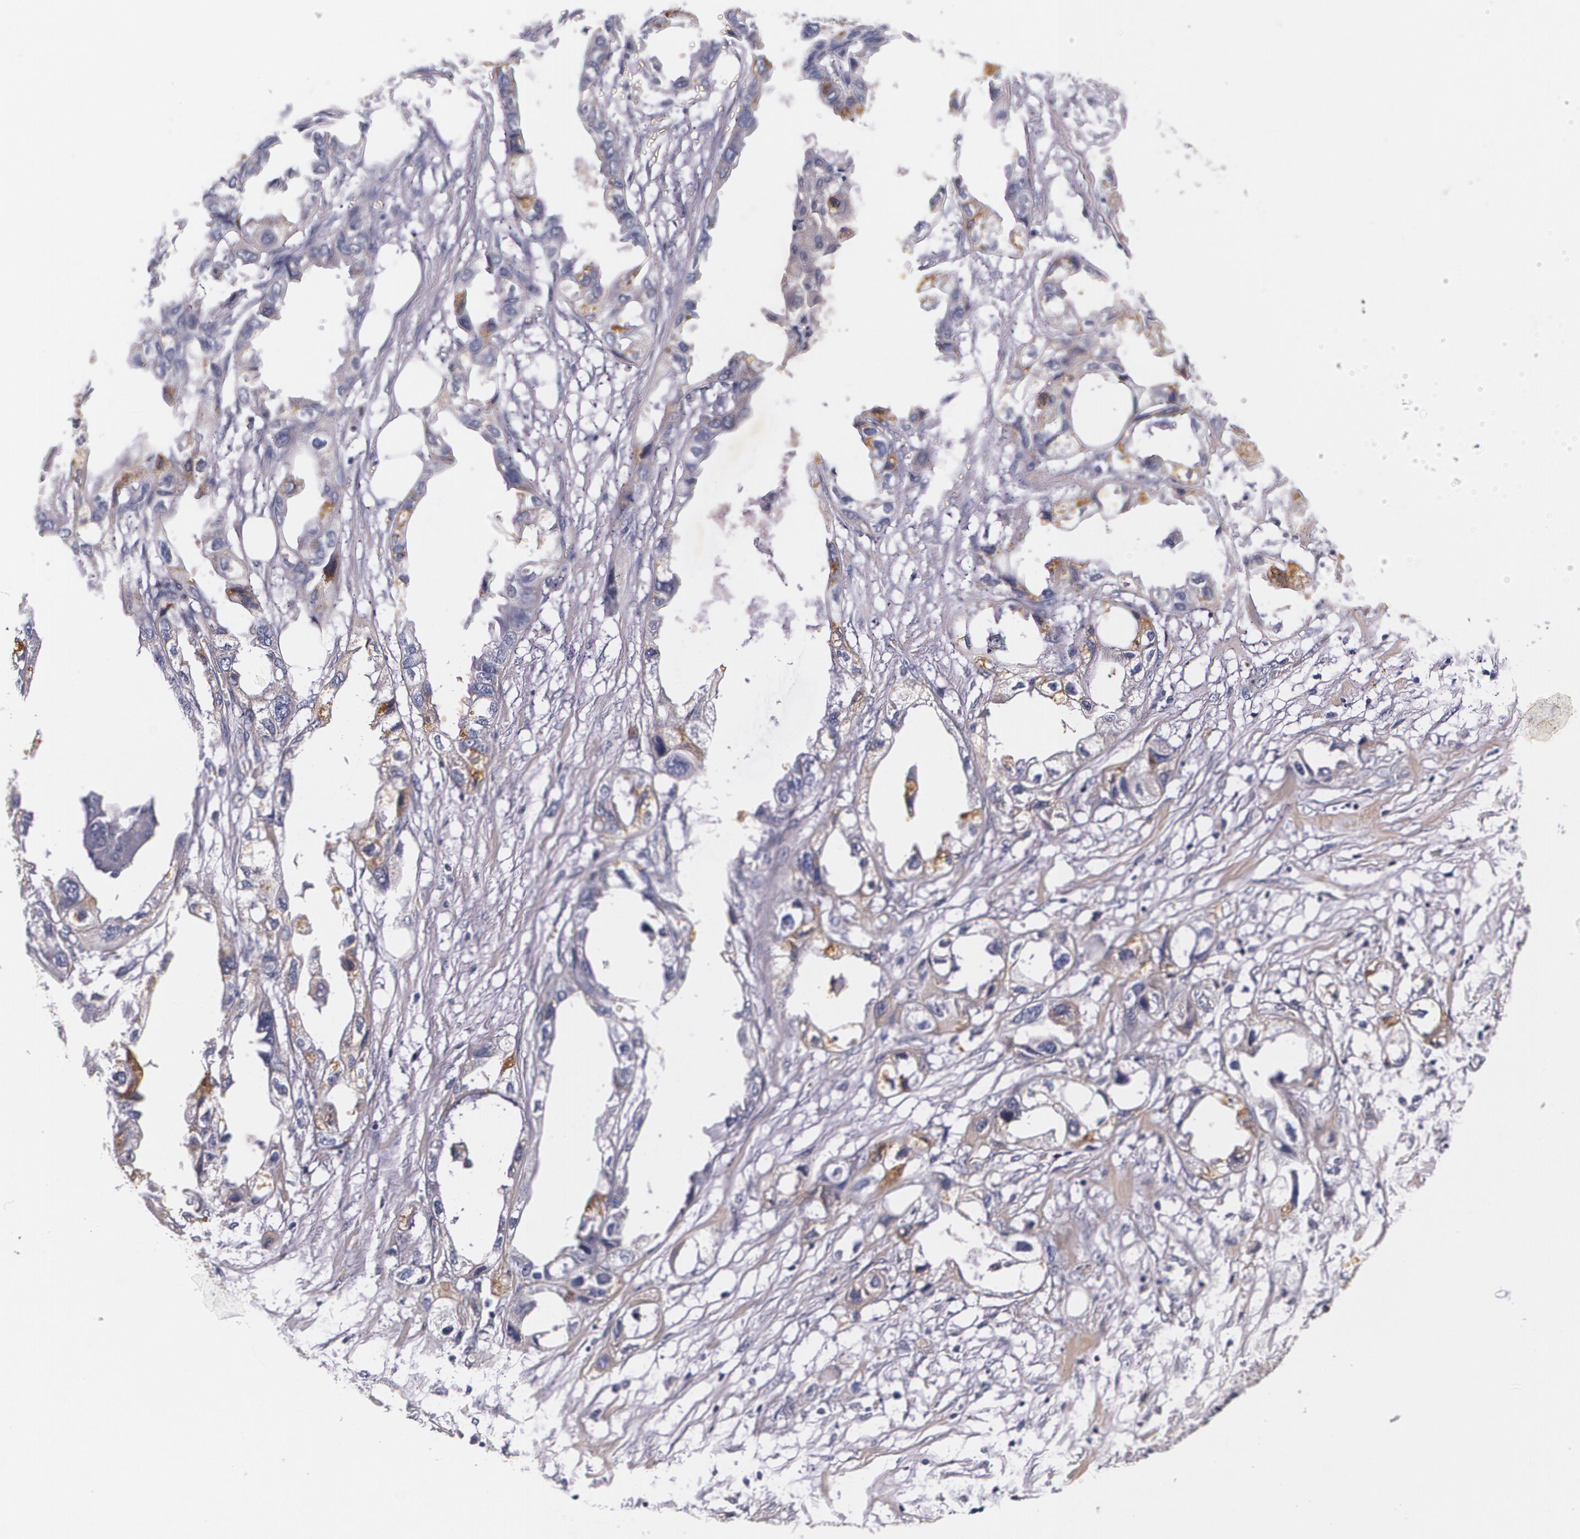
{"staining": {"intensity": "weak", "quantity": "<25%", "location": "cytoplasmic/membranous"}, "tissue": "endometrial cancer", "cell_type": "Tumor cells", "image_type": "cancer", "snomed": [{"axis": "morphology", "description": "Adenocarcinoma, NOS"}, {"axis": "topography", "description": "Endometrium"}], "caption": "Histopathology image shows no significant protein staining in tumor cells of endometrial adenocarcinoma.", "gene": "TTR", "patient": {"sex": "female", "age": 67}}